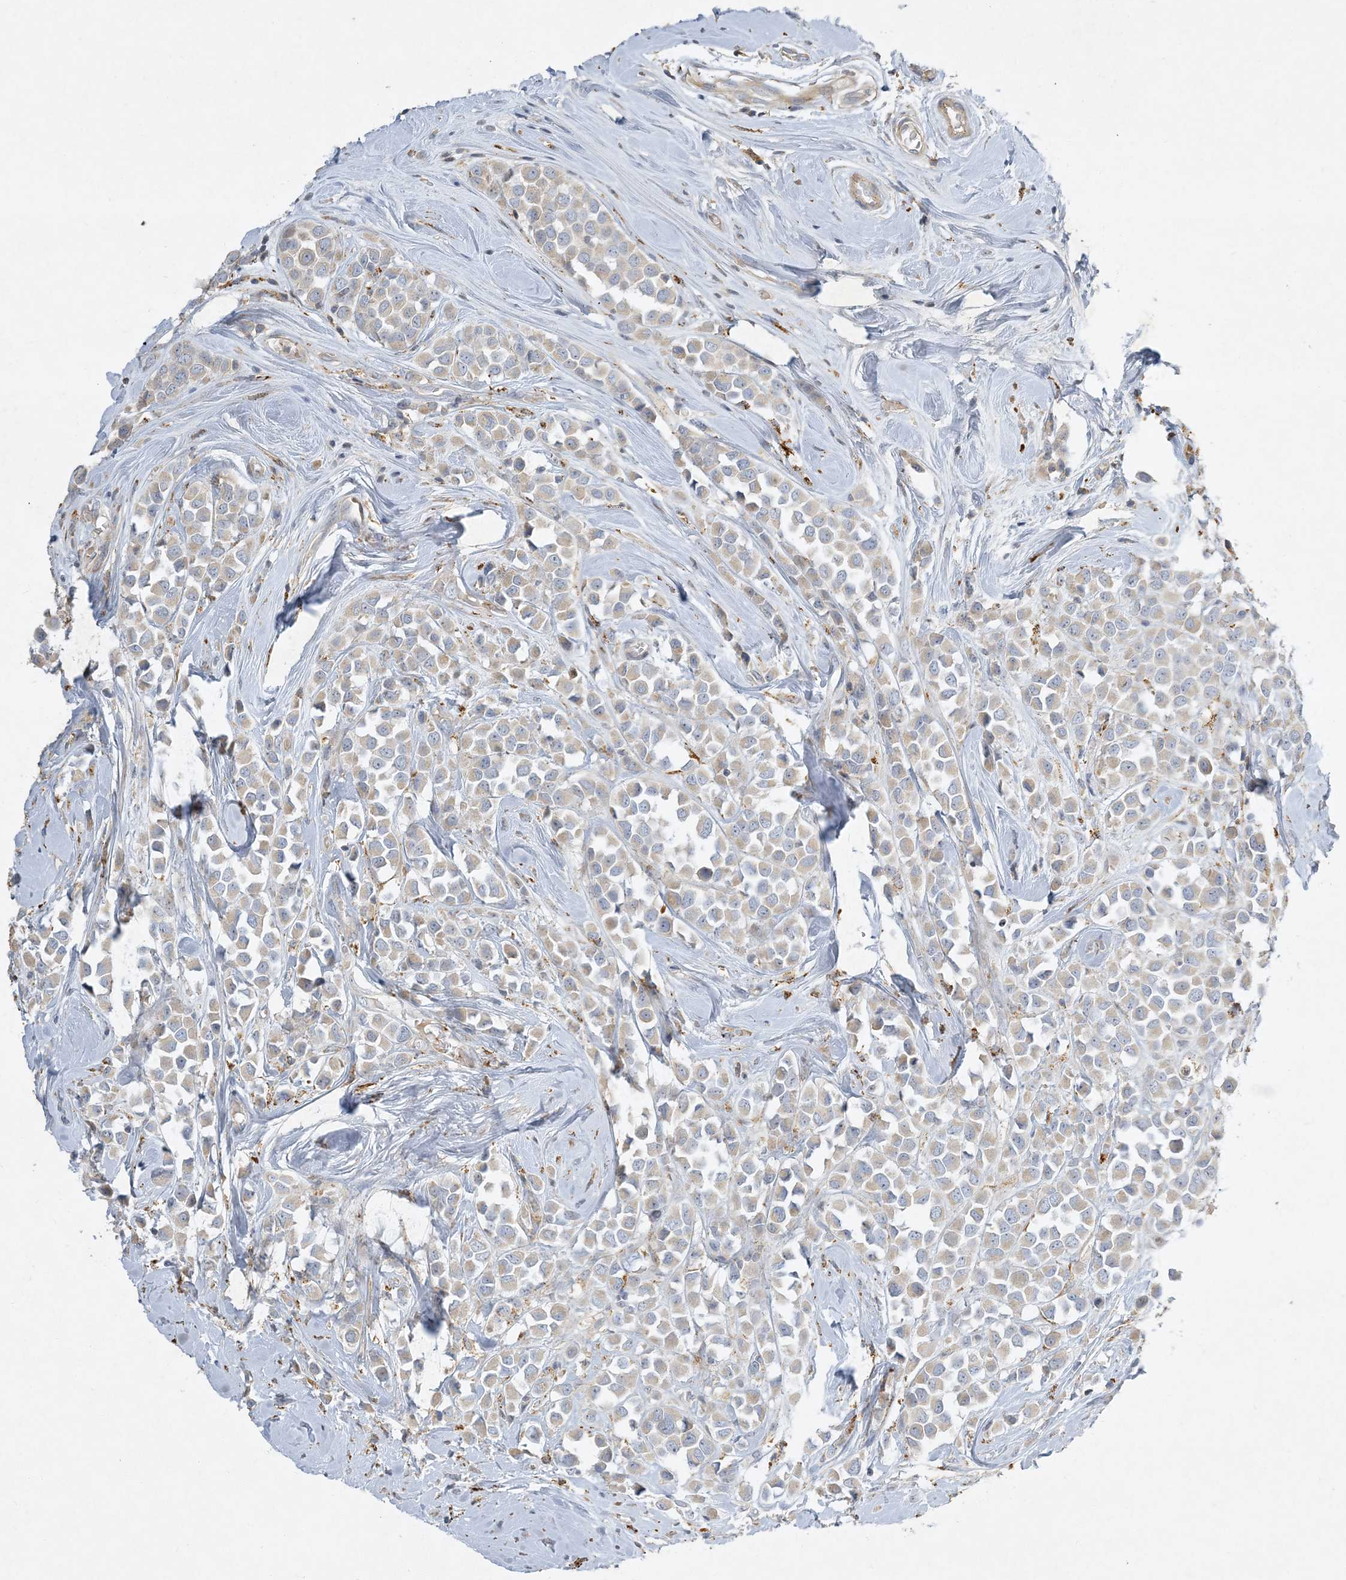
{"staining": {"intensity": "negative", "quantity": "none", "location": "none"}, "tissue": "breast cancer", "cell_type": "Tumor cells", "image_type": "cancer", "snomed": [{"axis": "morphology", "description": "Duct carcinoma"}, {"axis": "topography", "description": "Breast"}], "caption": "An image of human breast infiltrating ductal carcinoma is negative for staining in tumor cells.", "gene": "LTN1", "patient": {"sex": "female", "age": 61}}